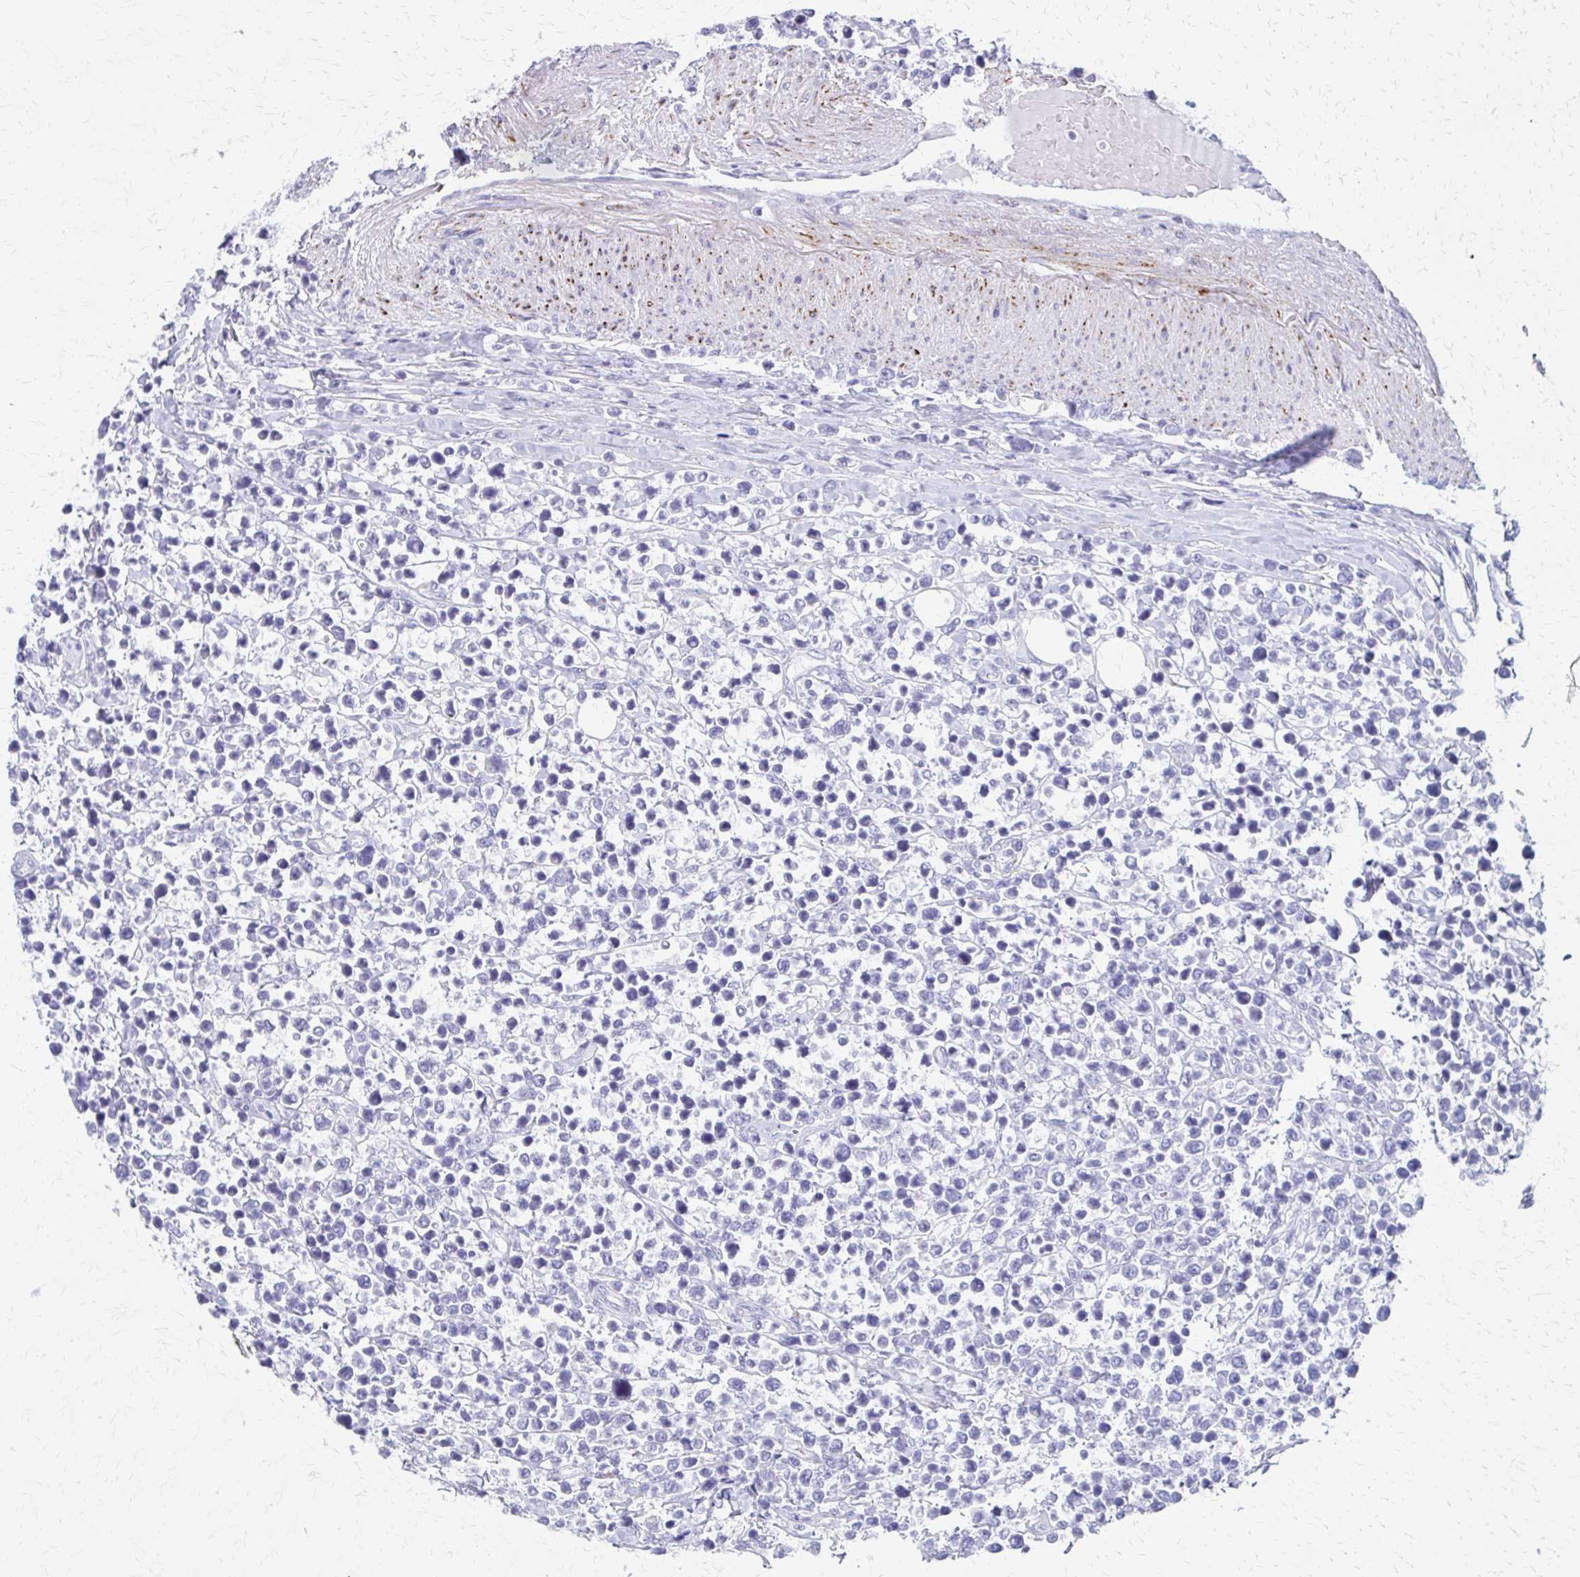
{"staining": {"intensity": "negative", "quantity": "none", "location": "none"}, "tissue": "lymphoma", "cell_type": "Tumor cells", "image_type": "cancer", "snomed": [{"axis": "morphology", "description": "Malignant lymphoma, non-Hodgkin's type, High grade"}, {"axis": "topography", "description": "Soft tissue"}], "caption": "High-grade malignant lymphoma, non-Hodgkin's type stained for a protein using immunohistochemistry (IHC) displays no expression tumor cells.", "gene": "ZSCAN5B", "patient": {"sex": "female", "age": 56}}